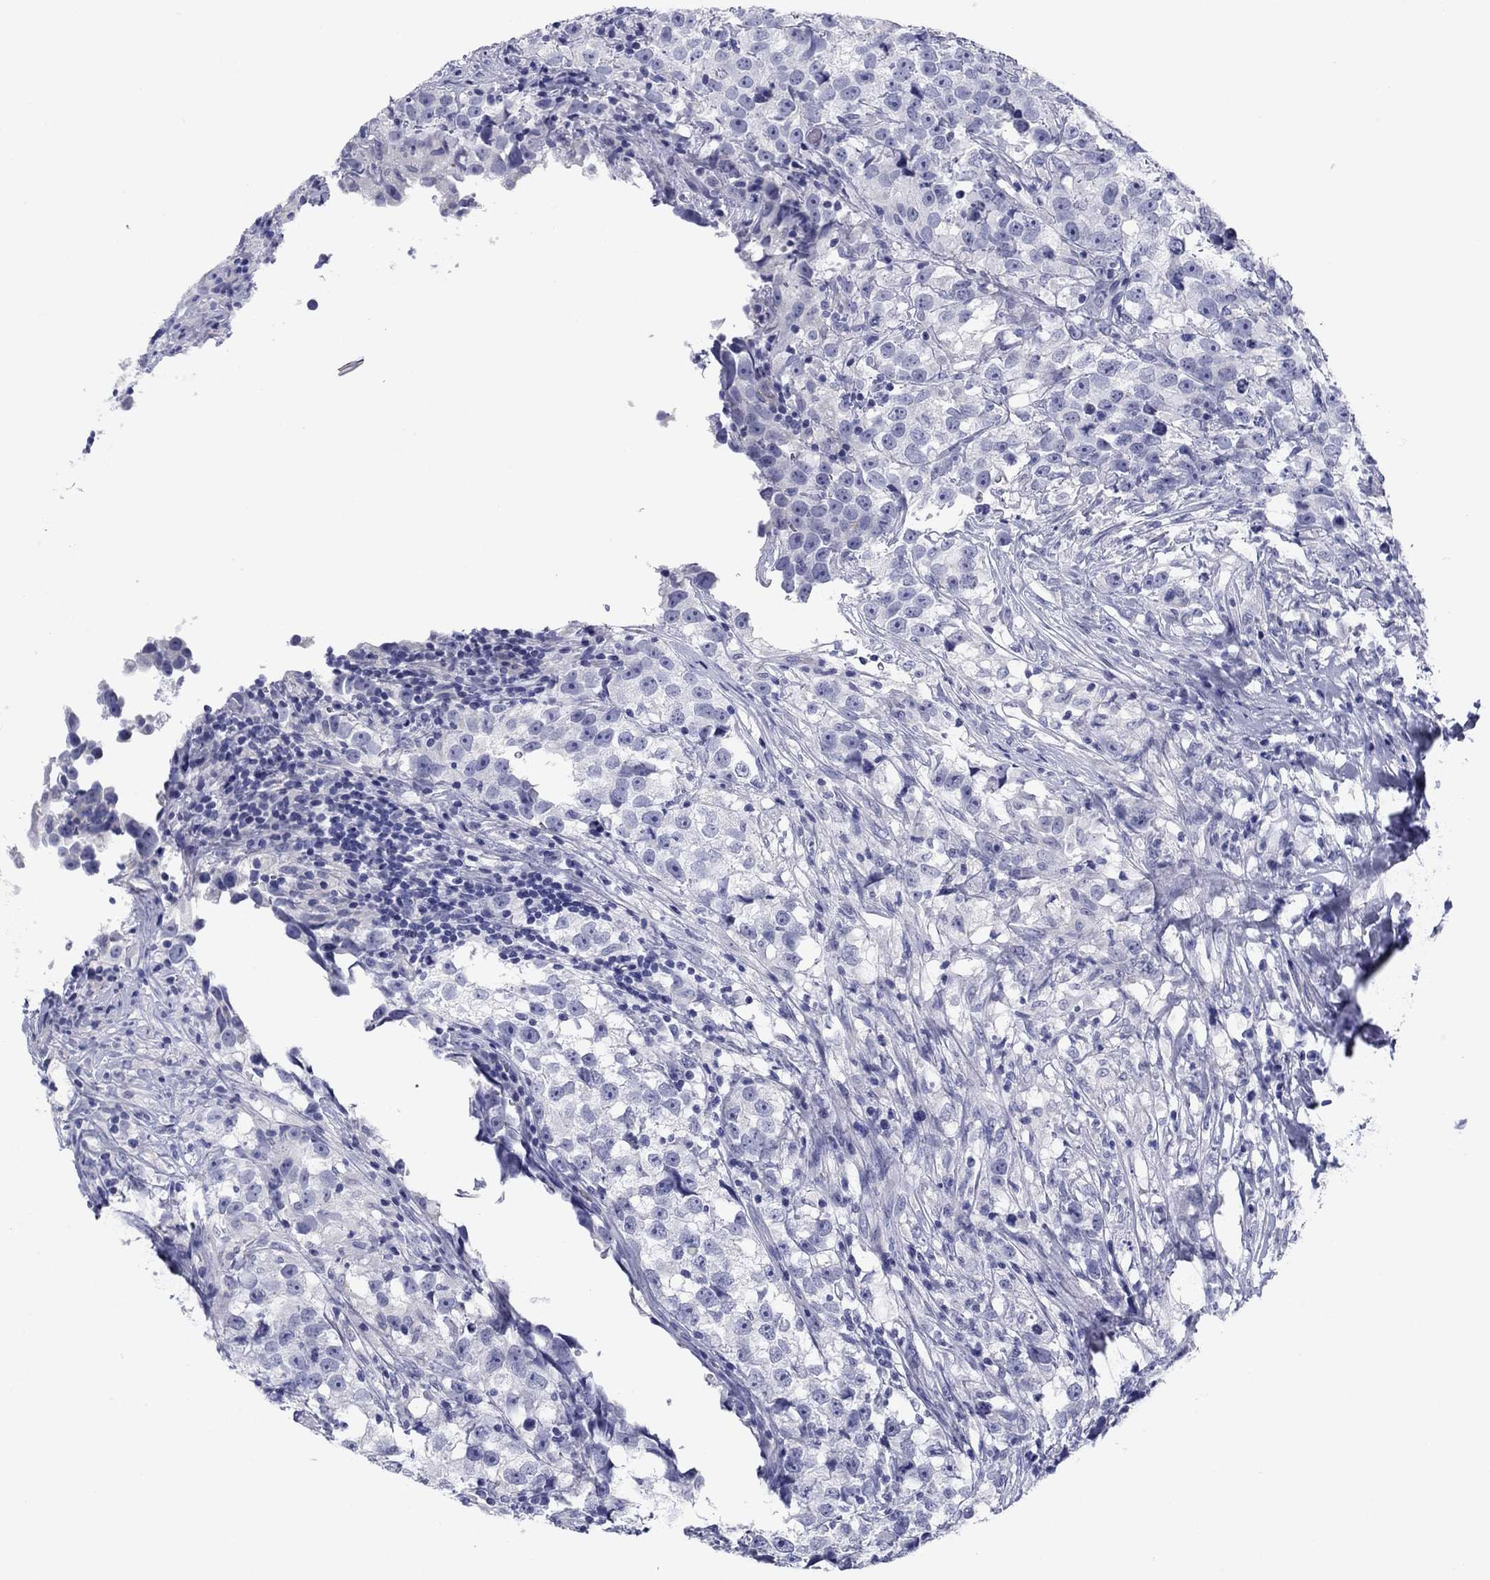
{"staining": {"intensity": "negative", "quantity": "none", "location": "none"}, "tissue": "testis cancer", "cell_type": "Tumor cells", "image_type": "cancer", "snomed": [{"axis": "morphology", "description": "Seminoma, NOS"}, {"axis": "topography", "description": "Testis"}], "caption": "This image is of testis cancer stained with immunohistochemistry to label a protein in brown with the nuclei are counter-stained blue. There is no expression in tumor cells.", "gene": "PRKCG", "patient": {"sex": "male", "age": 46}}